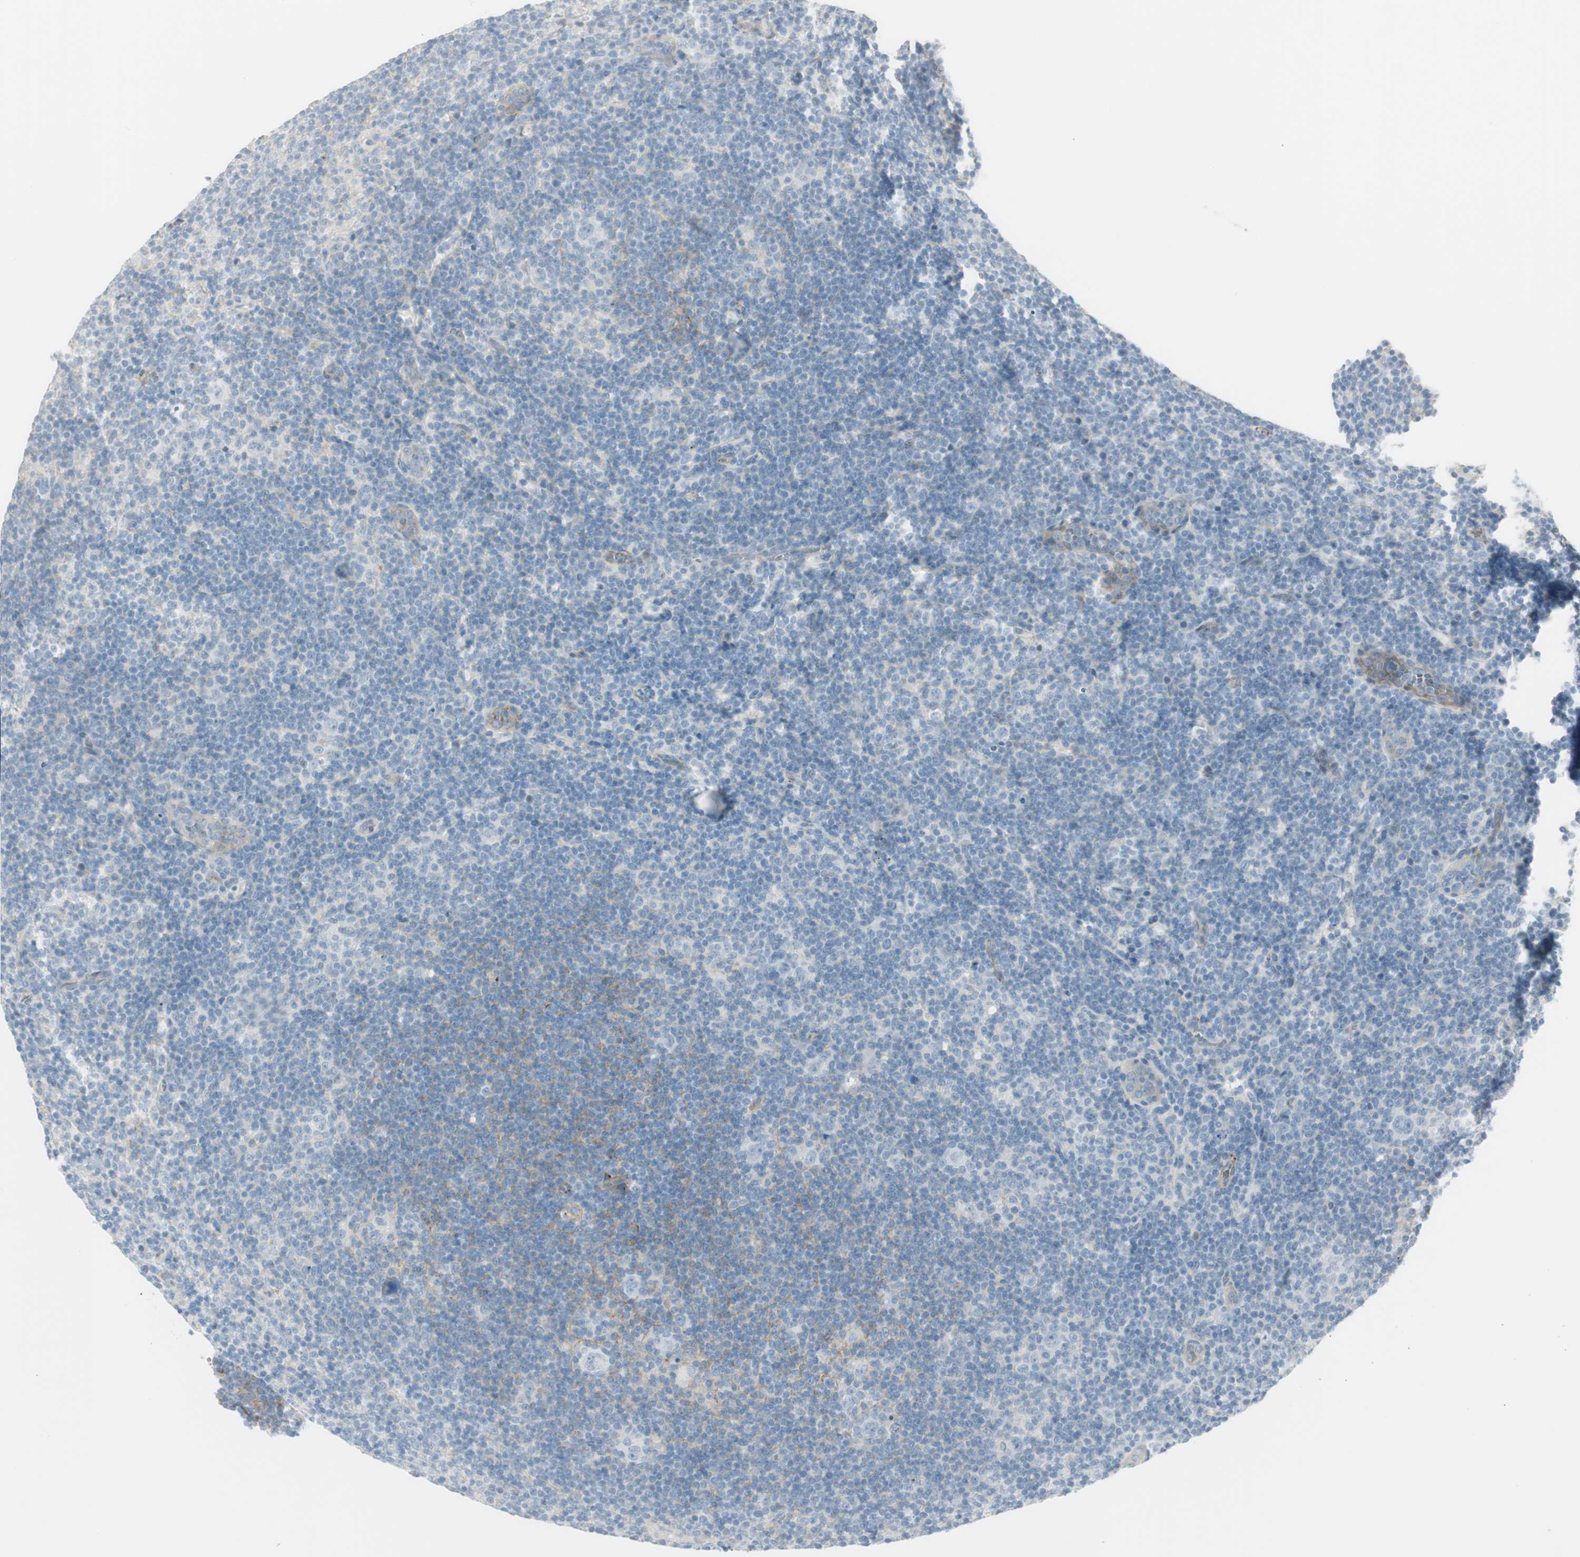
{"staining": {"intensity": "negative", "quantity": "none", "location": "none"}, "tissue": "lymphoma", "cell_type": "Tumor cells", "image_type": "cancer", "snomed": [{"axis": "morphology", "description": "Hodgkin's disease, NOS"}, {"axis": "topography", "description": "Lymph node"}], "caption": "Protein analysis of Hodgkin's disease demonstrates no significant staining in tumor cells. (Brightfield microscopy of DAB immunohistochemistry (IHC) at high magnification).", "gene": "CACNA2D1", "patient": {"sex": "female", "age": 57}}